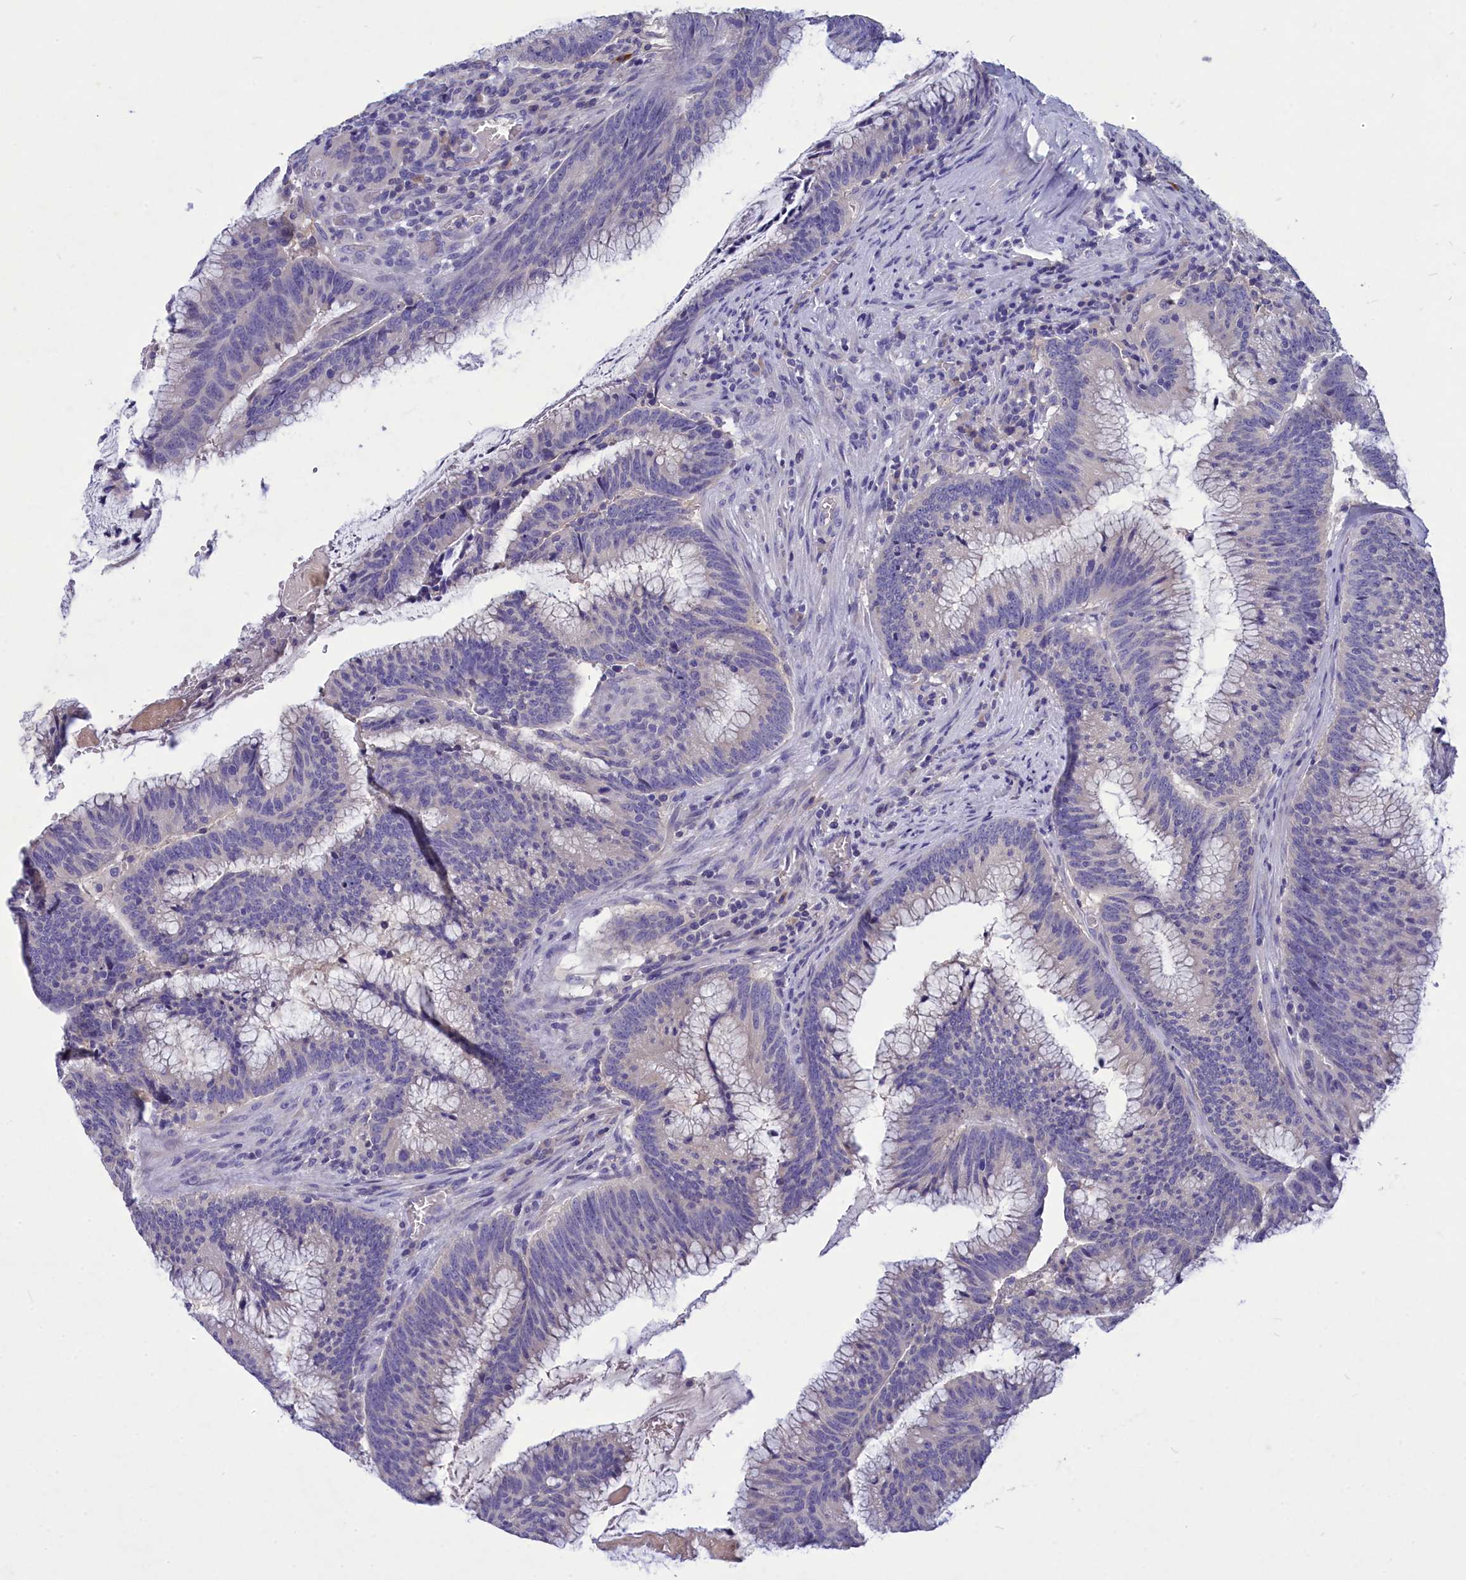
{"staining": {"intensity": "negative", "quantity": "none", "location": "none"}, "tissue": "colorectal cancer", "cell_type": "Tumor cells", "image_type": "cancer", "snomed": [{"axis": "morphology", "description": "Adenocarcinoma, NOS"}, {"axis": "topography", "description": "Rectum"}], "caption": "Immunohistochemical staining of human adenocarcinoma (colorectal) shows no significant positivity in tumor cells. (Brightfield microscopy of DAB immunohistochemistry (IHC) at high magnification).", "gene": "DEFB119", "patient": {"sex": "female", "age": 77}}